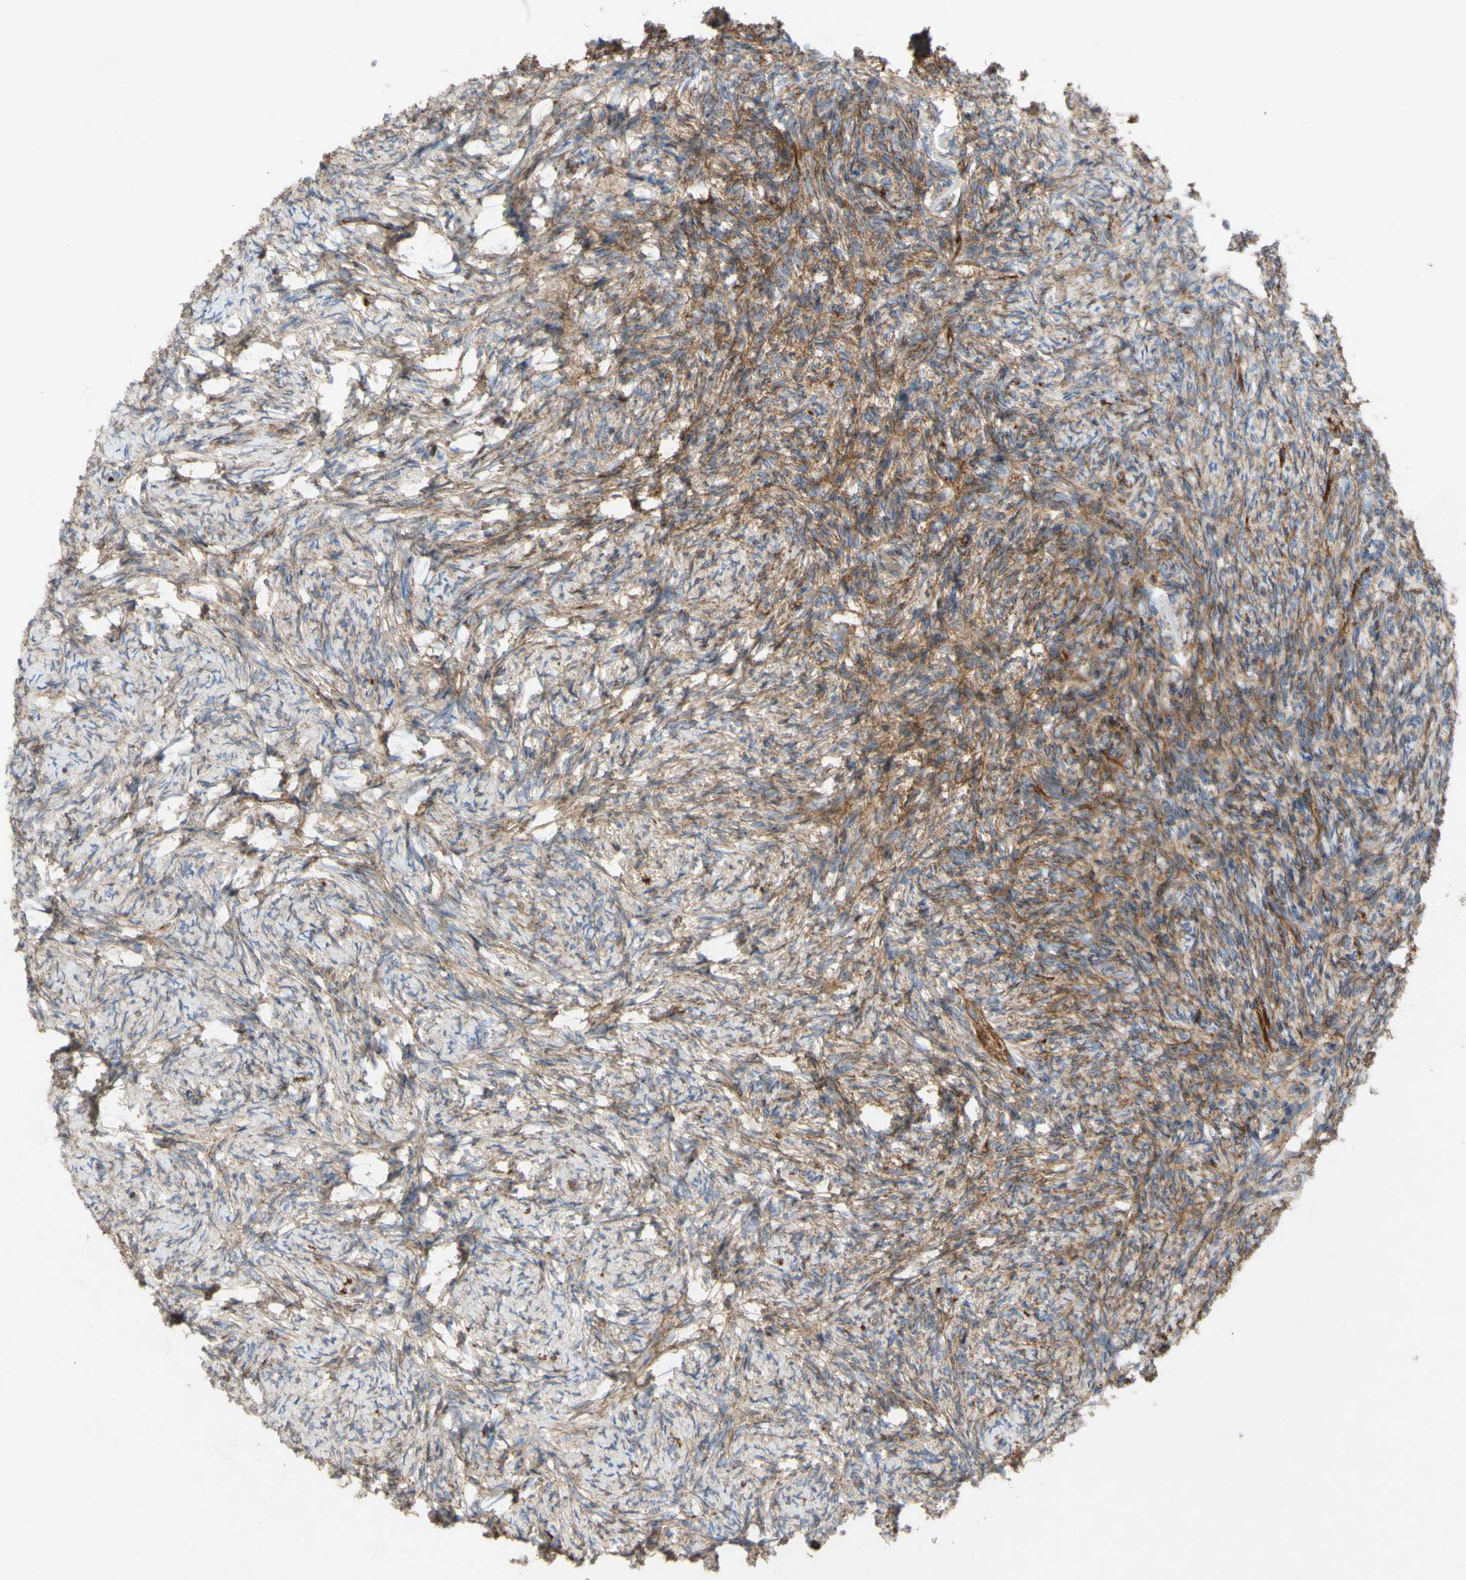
{"staining": {"intensity": "strong", "quantity": ">75%", "location": "cytoplasmic/membranous"}, "tissue": "ovary", "cell_type": "Follicle cells", "image_type": "normal", "snomed": [{"axis": "morphology", "description": "Normal tissue, NOS"}, {"axis": "topography", "description": "Ovary"}], "caption": "Ovary stained with DAB (3,3'-diaminobenzidine) IHC reveals high levels of strong cytoplasmic/membranous positivity in about >75% of follicle cells. (brown staining indicates protein expression, while blue staining denotes nuclei).", "gene": "ATP2A3", "patient": {"sex": "female", "age": 60}}